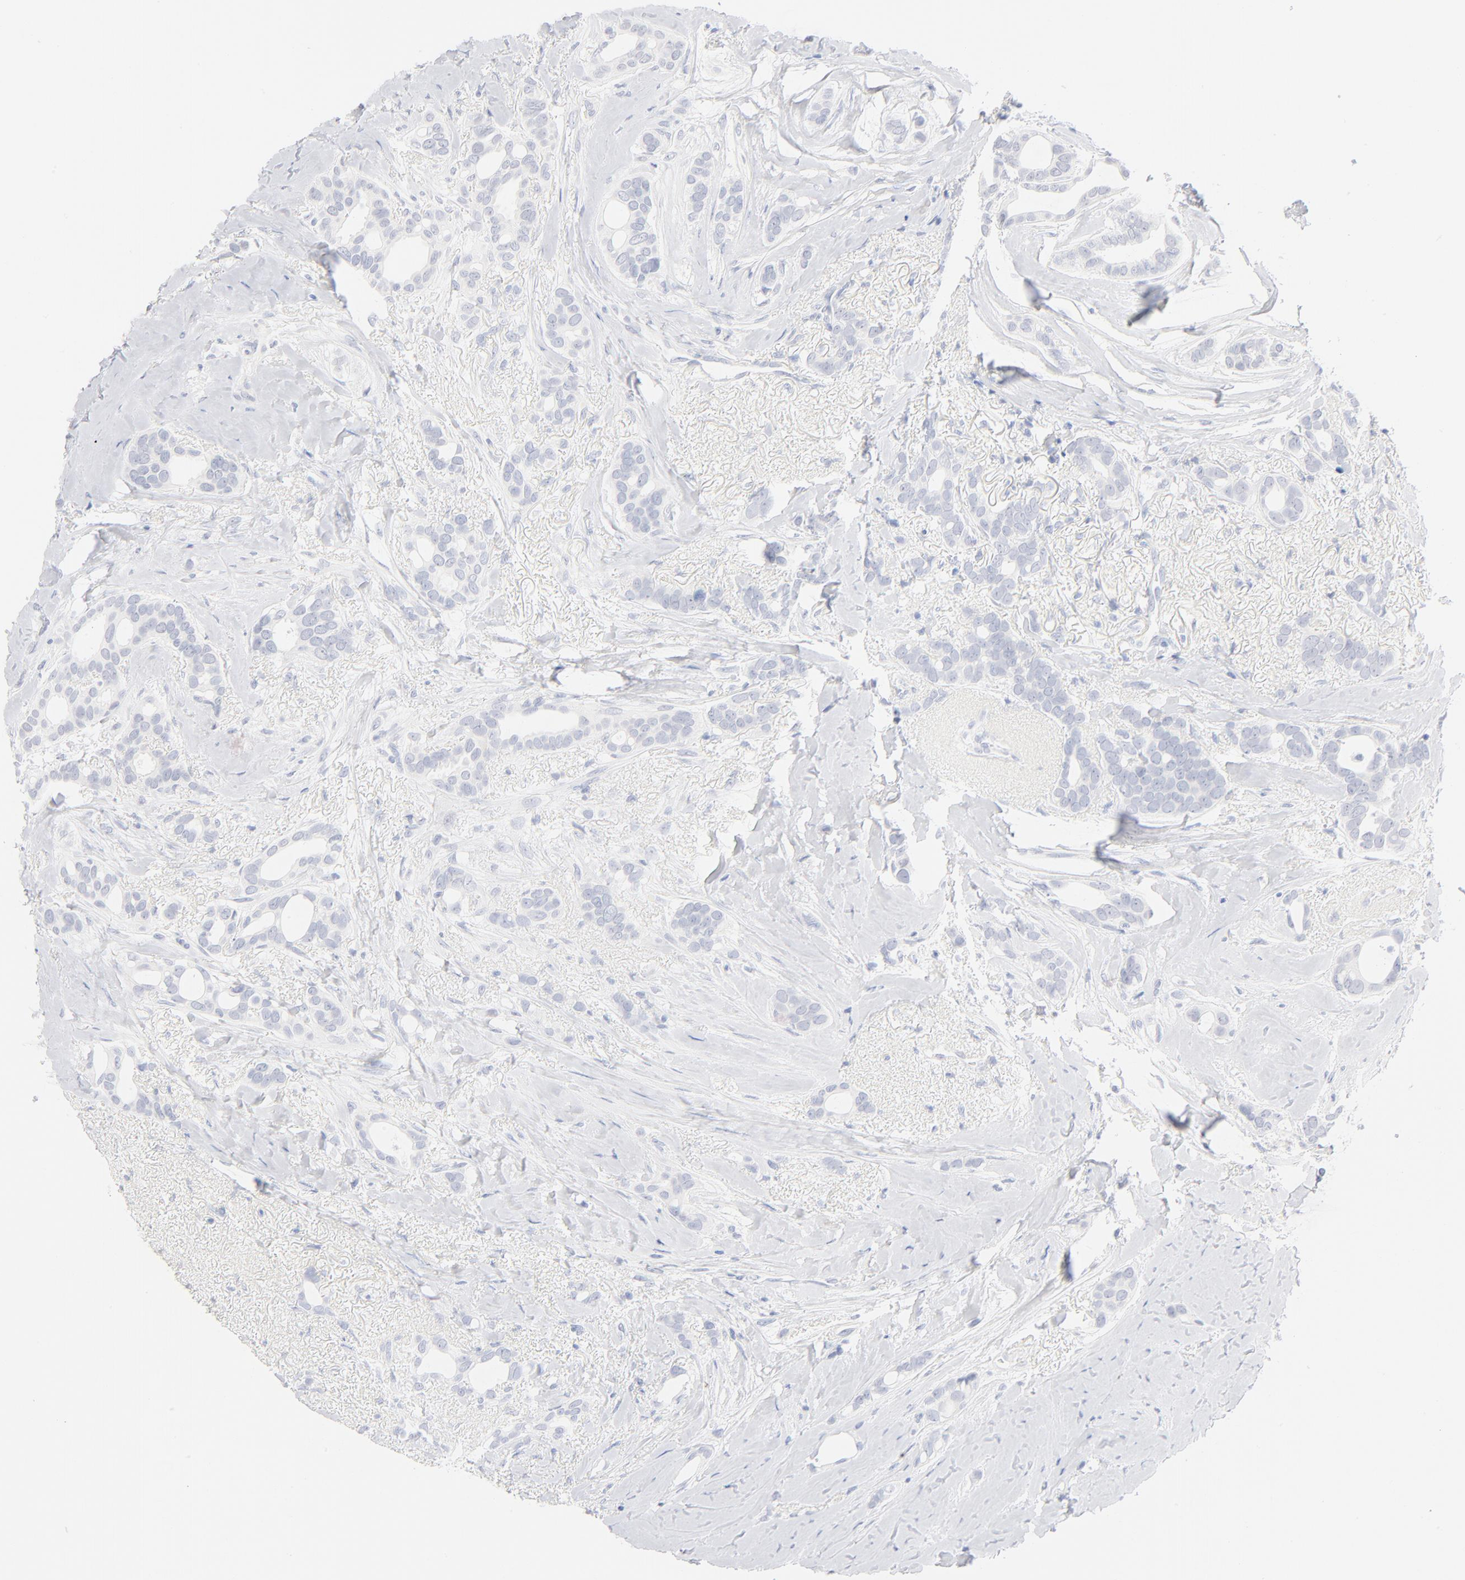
{"staining": {"intensity": "negative", "quantity": "none", "location": "none"}, "tissue": "breast cancer", "cell_type": "Tumor cells", "image_type": "cancer", "snomed": [{"axis": "morphology", "description": "Duct carcinoma"}, {"axis": "topography", "description": "Breast"}], "caption": "This photomicrograph is of breast cancer stained with immunohistochemistry (IHC) to label a protein in brown with the nuclei are counter-stained blue. There is no positivity in tumor cells.", "gene": "ONECUT1", "patient": {"sex": "female", "age": 54}}